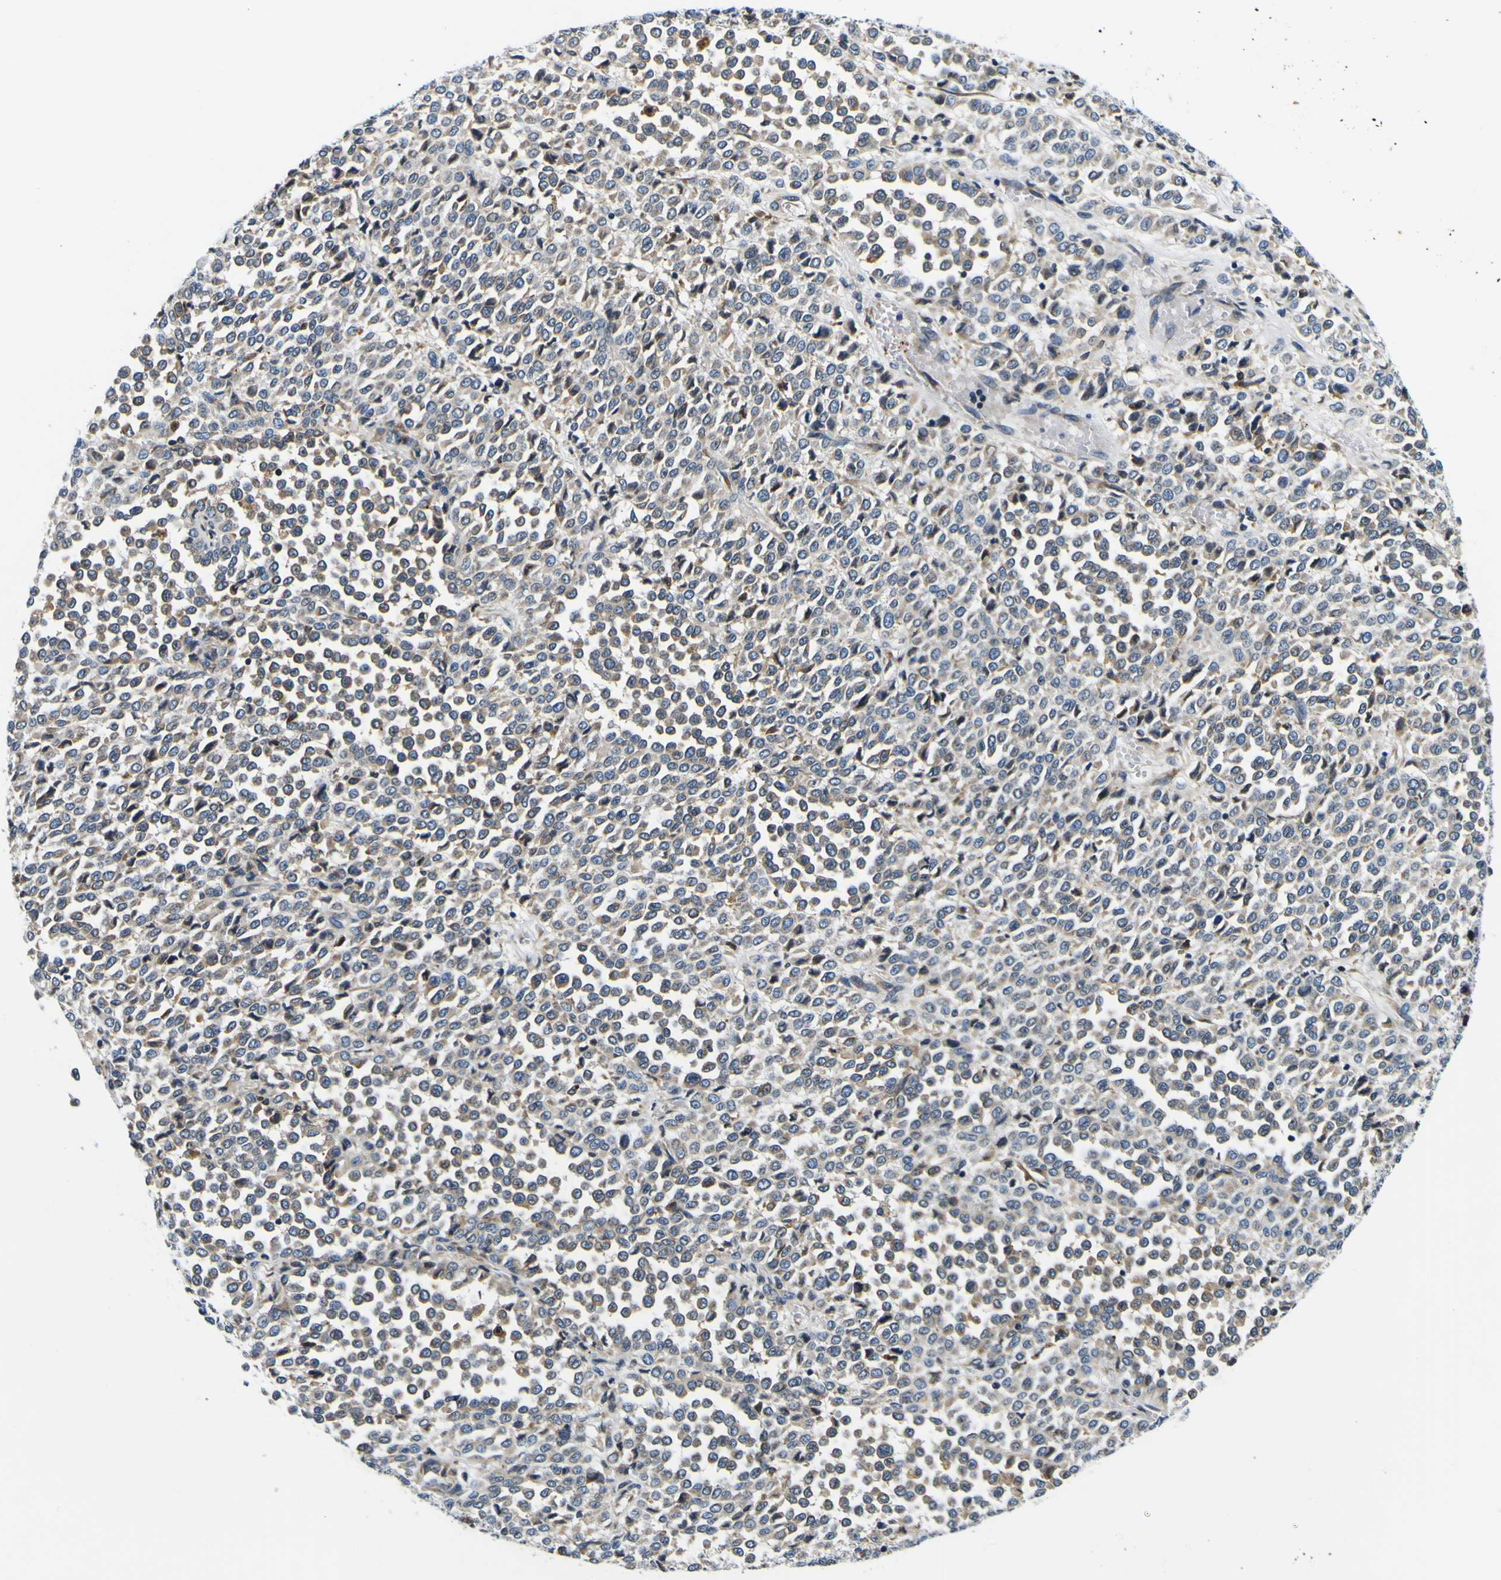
{"staining": {"intensity": "weak", "quantity": "<25%", "location": "cytoplasmic/membranous"}, "tissue": "melanoma", "cell_type": "Tumor cells", "image_type": "cancer", "snomed": [{"axis": "morphology", "description": "Malignant melanoma, Metastatic site"}, {"axis": "topography", "description": "Pancreas"}], "caption": "This photomicrograph is of malignant melanoma (metastatic site) stained with immunohistochemistry to label a protein in brown with the nuclei are counter-stained blue. There is no expression in tumor cells.", "gene": "NLRP3", "patient": {"sex": "female", "age": 30}}